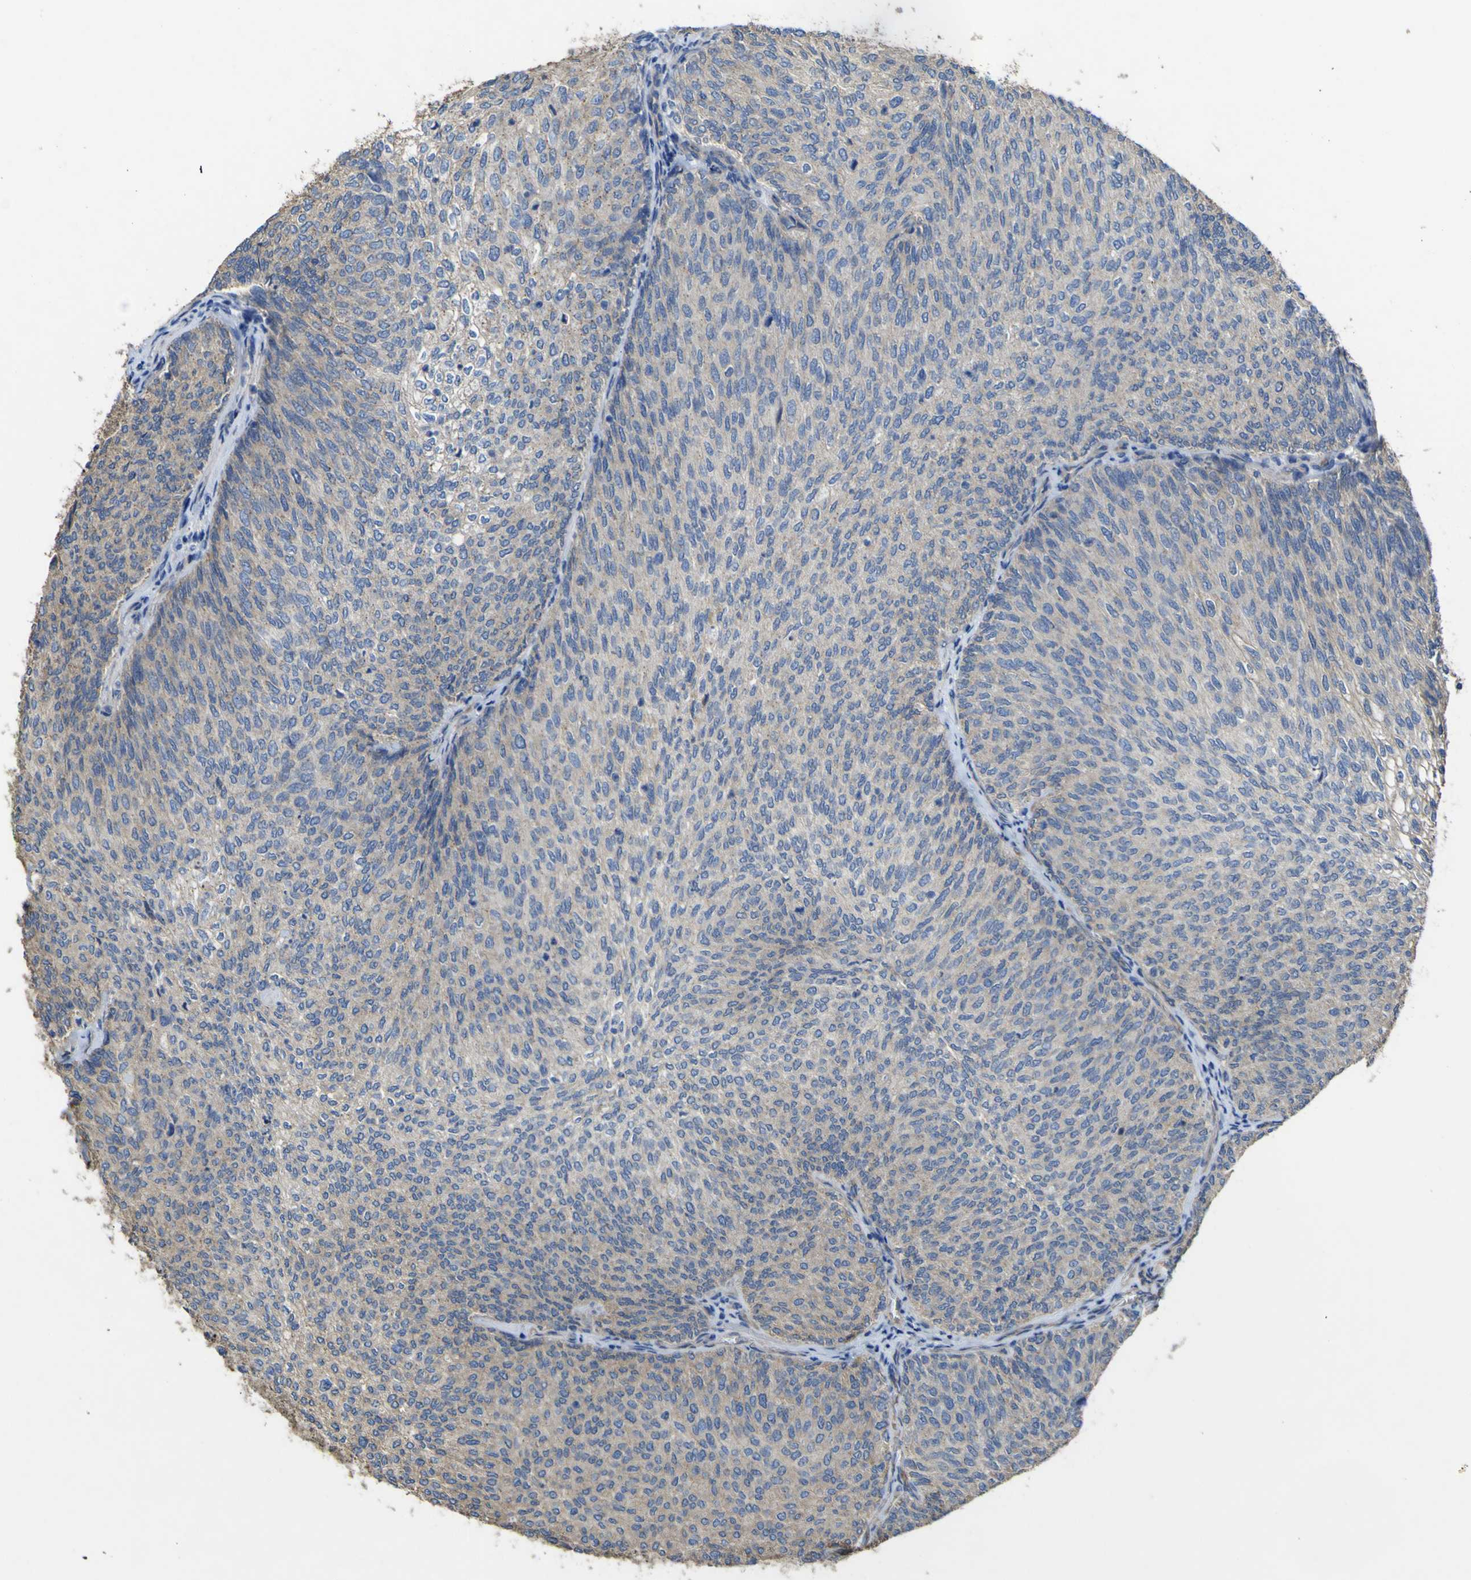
{"staining": {"intensity": "weak", "quantity": ">75%", "location": "cytoplasmic/membranous"}, "tissue": "urothelial cancer", "cell_type": "Tumor cells", "image_type": "cancer", "snomed": [{"axis": "morphology", "description": "Urothelial carcinoma, Low grade"}, {"axis": "topography", "description": "Urinary bladder"}], "caption": "A brown stain shows weak cytoplasmic/membranous staining of a protein in urothelial cancer tumor cells.", "gene": "TNFSF15", "patient": {"sex": "female", "age": 79}}